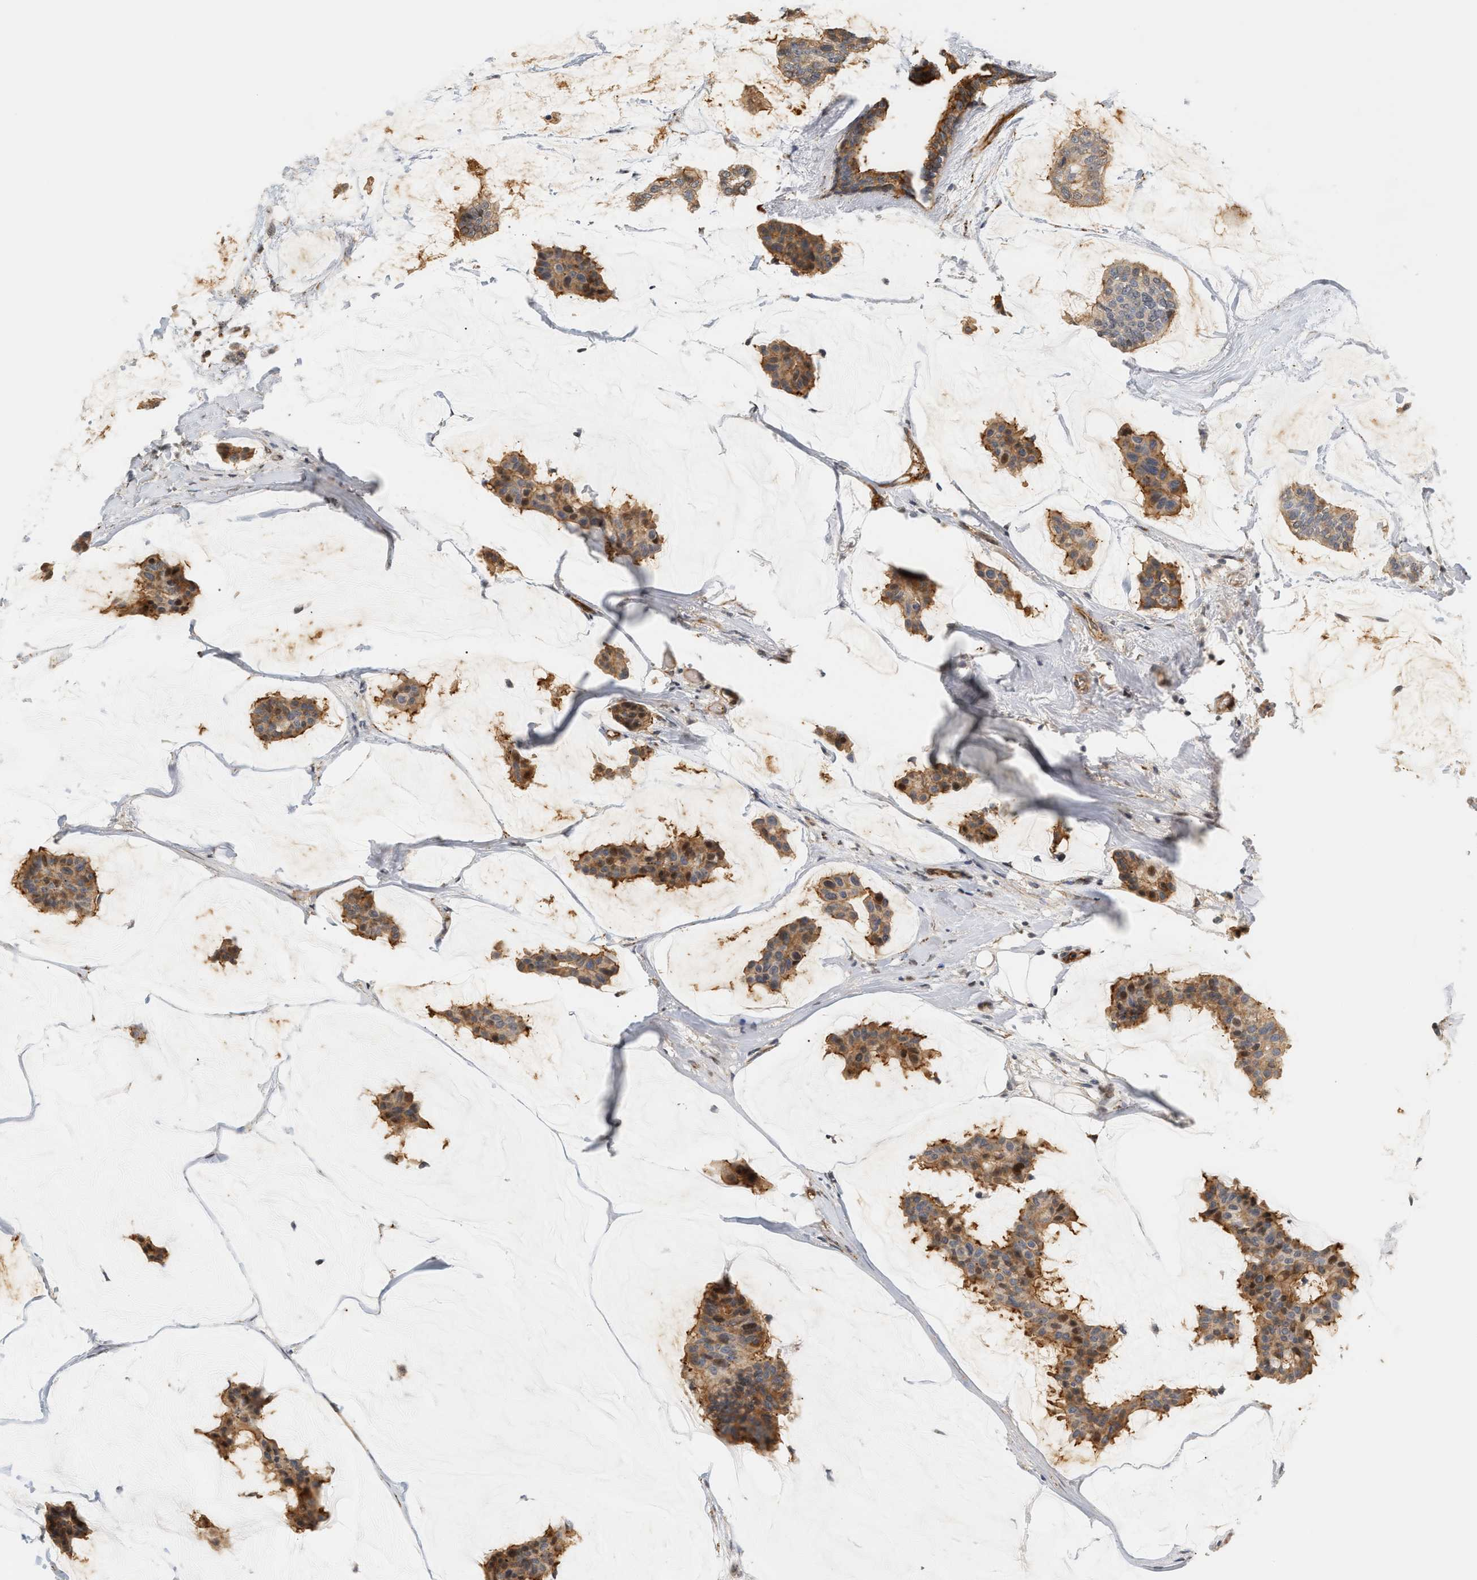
{"staining": {"intensity": "moderate", "quantity": ">75%", "location": "cytoplasmic/membranous"}, "tissue": "breast cancer", "cell_type": "Tumor cells", "image_type": "cancer", "snomed": [{"axis": "morphology", "description": "Duct carcinoma"}, {"axis": "topography", "description": "Breast"}], "caption": "Tumor cells reveal medium levels of moderate cytoplasmic/membranous expression in about >75% of cells in human invasive ductal carcinoma (breast).", "gene": "PLXND1", "patient": {"sex": "female", "age": 93}}